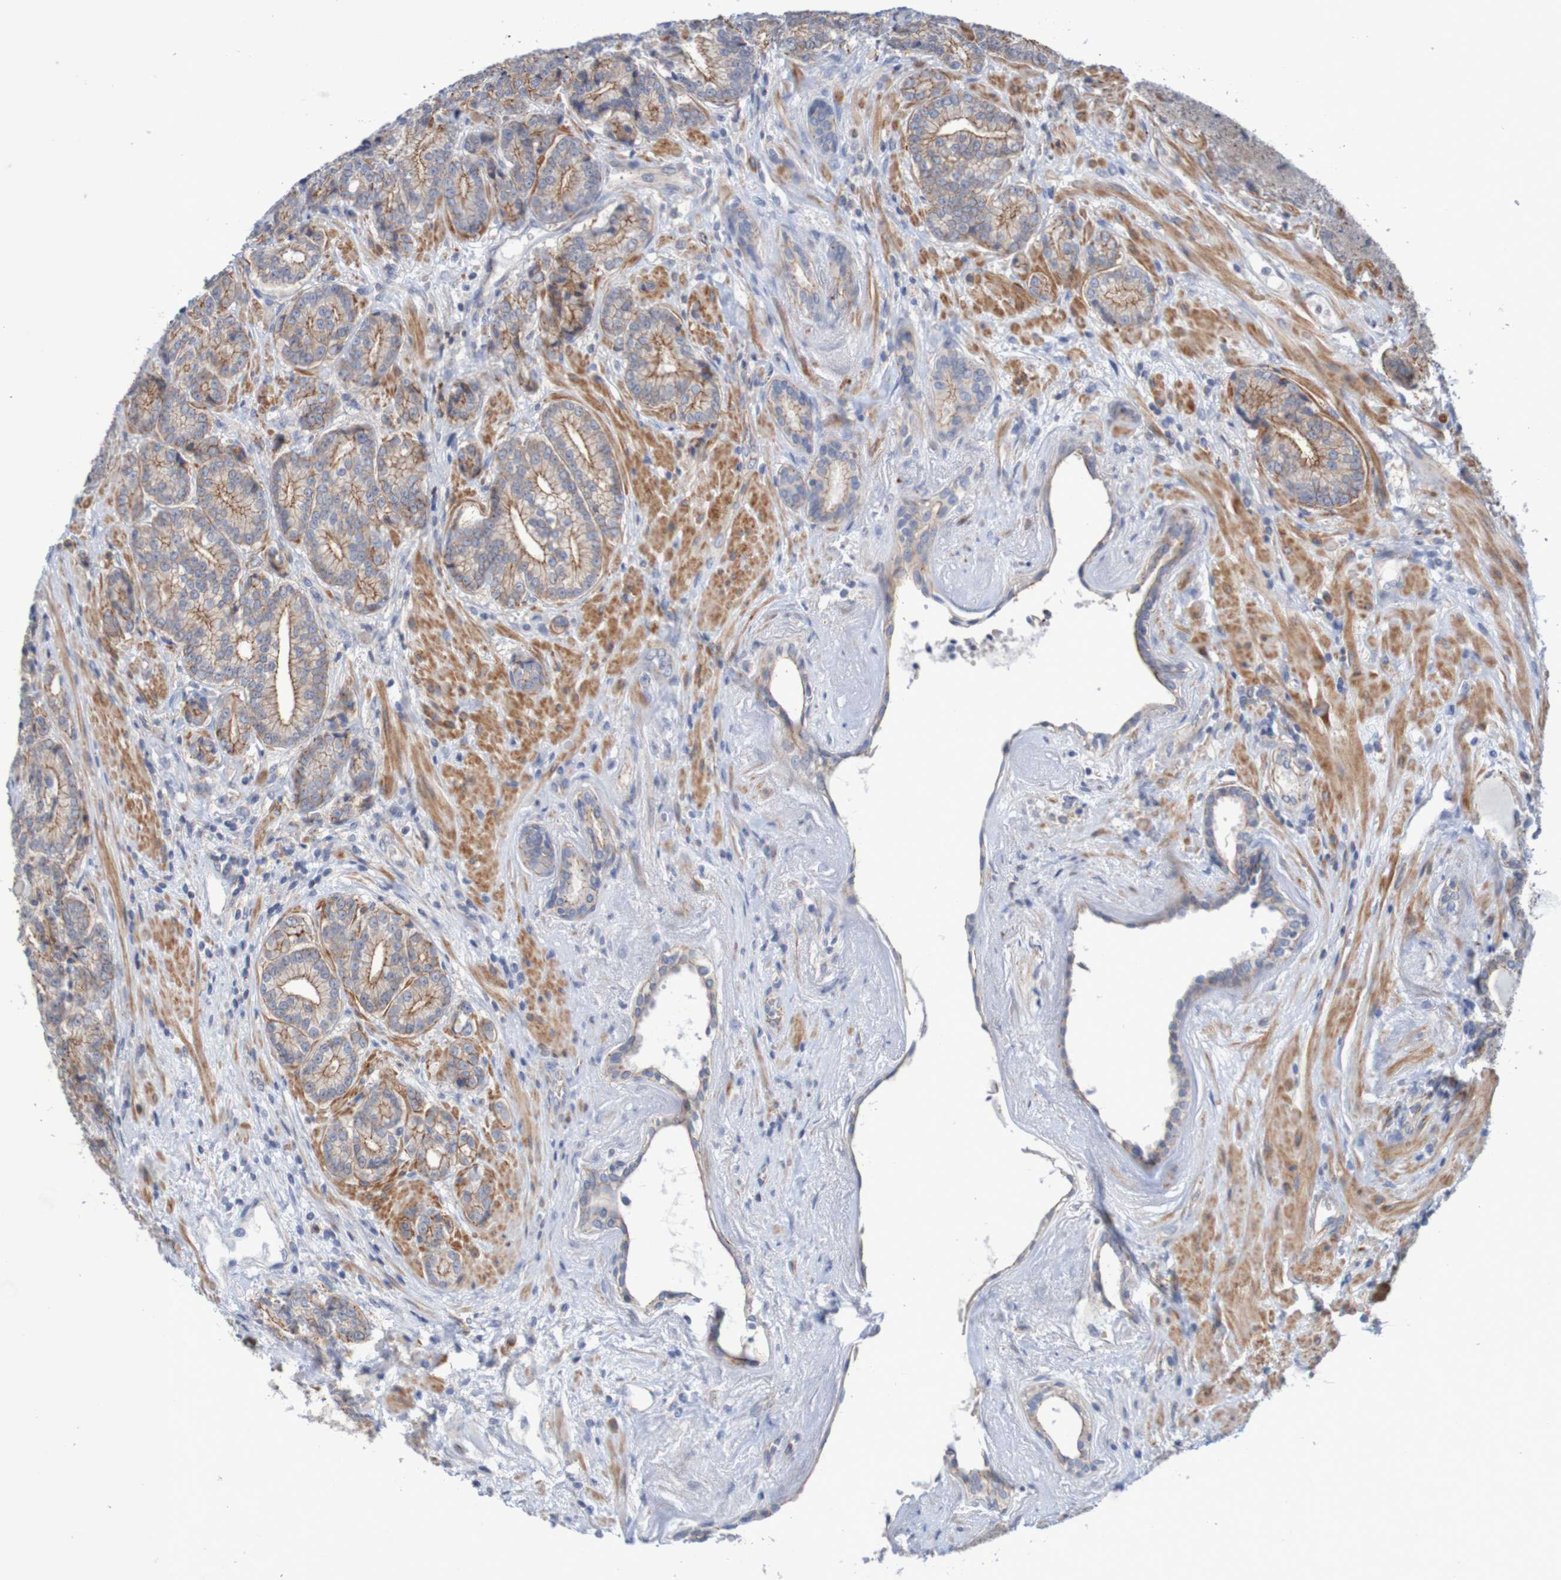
{"staining": {"intensity": "moderate", "quantity": "25%-75%", "location": "cytoplasmic/membranous"}, "tissue": "prostate cancer", "cell_type": "Tumor cells", "image_type": "cancer", "snomed": [{"axis": "morphology", "description": "Adenocarcinoma, High grade"}, {"axis": "topography", "description": "Prostate"}], "caption": "Immunohistochemical staining of human prostate cancer (high-grade adenocarcinoma) demonstrates moderate cytoplasmic/membranous protein expression in approximately 25%-75% of tumor cells.", "gene": "NECTIN2", "patient": {"sex": "male", "age": 61}}